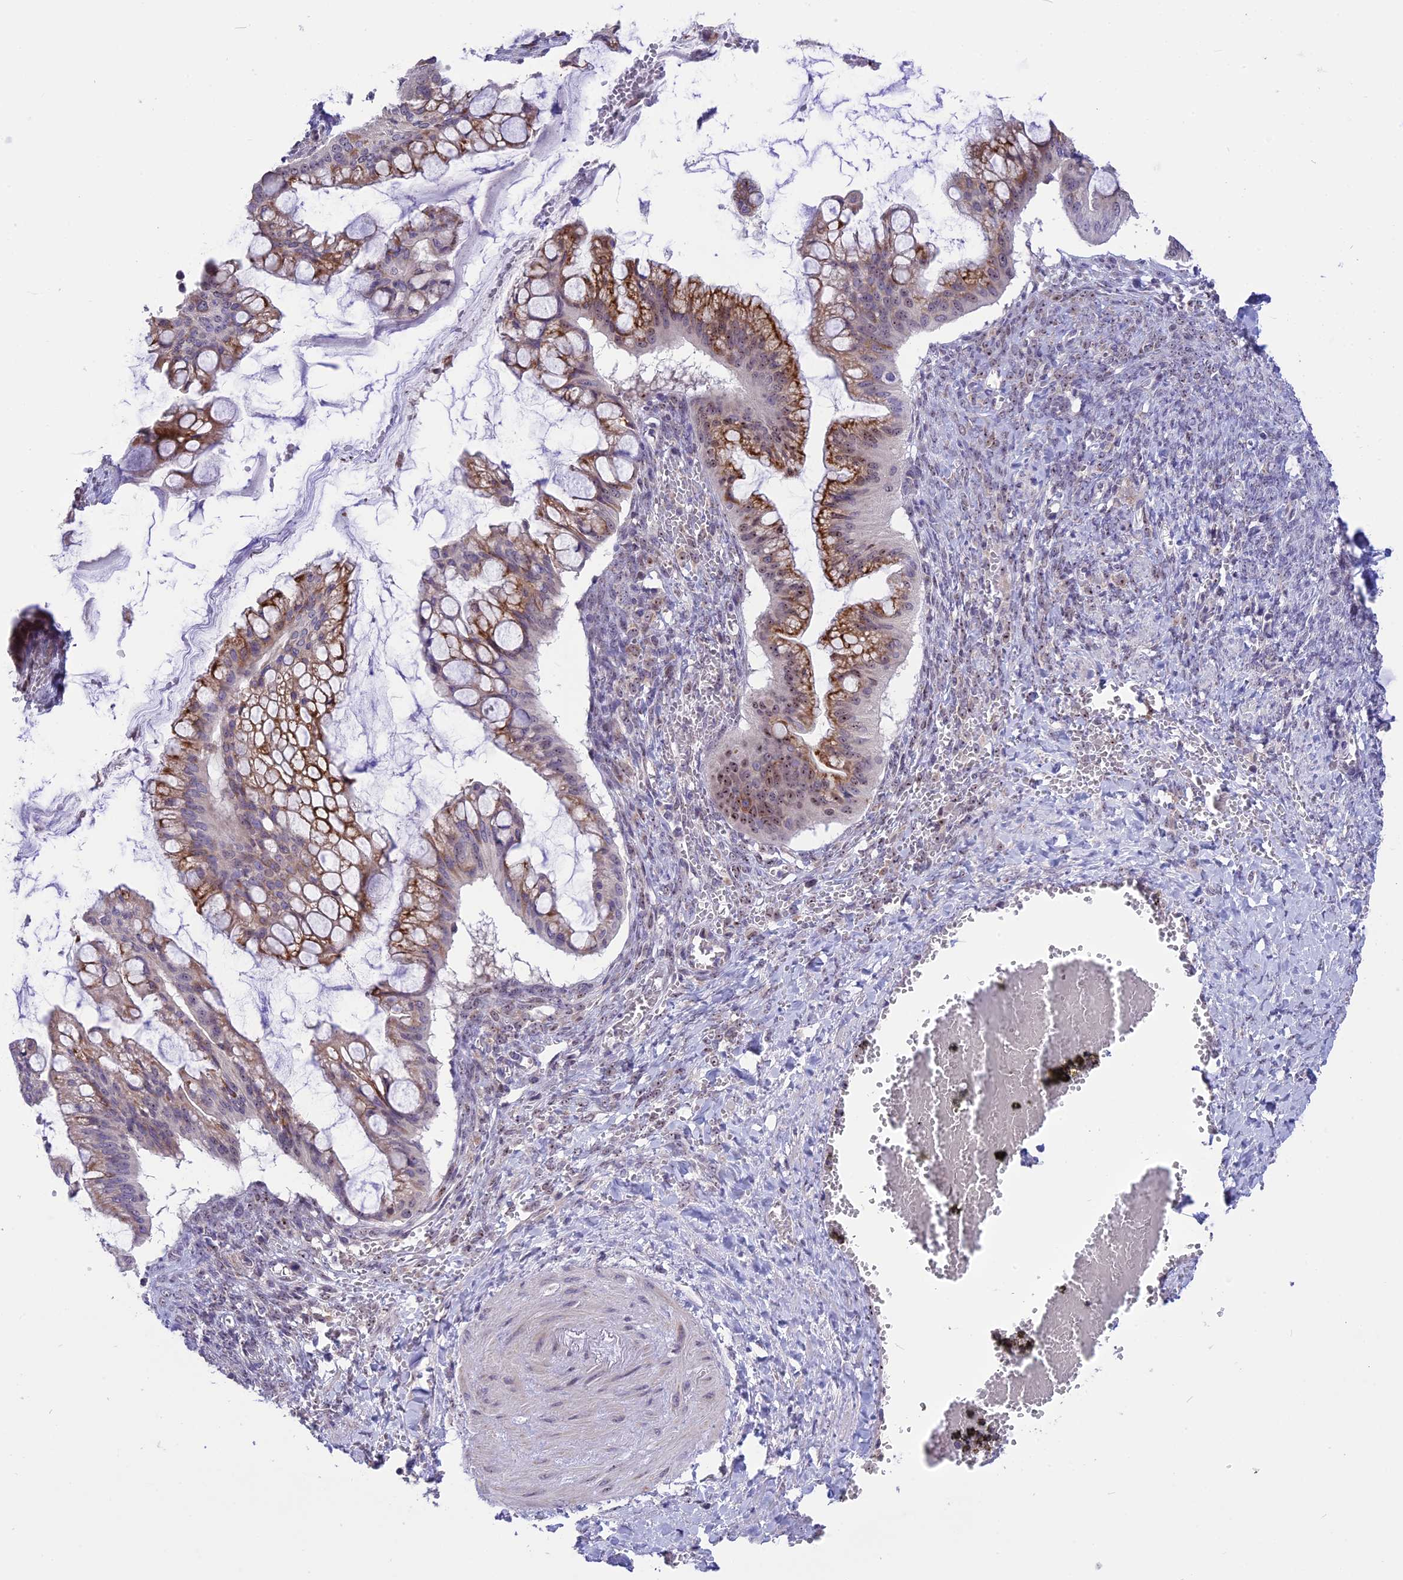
{"staining": {"intensity": "moderate", "quantity": "25%-75%", "location": "cytoplasmic/membranous,nuclear"}, "tissue": "ovarian cancer", "cell_type": "Tumor cells", "image_type": "cancer", "snomed": [{"axis": "morphology", "description": "Cystadenocarcinoma, mucinous, NOS"}, {"axis": "topography", "description": "Ovary"}], "caption": "Immunohistochemical staining of human mucinous cystadenocarcinoma (ovarian) reveals medium levels of moderate cytoplasmic/membranous and nuclear positivity in about 25%-75% of tumor cells.", "gene": "CMSS1", "patient": {"sex": "female", "age": 73}}